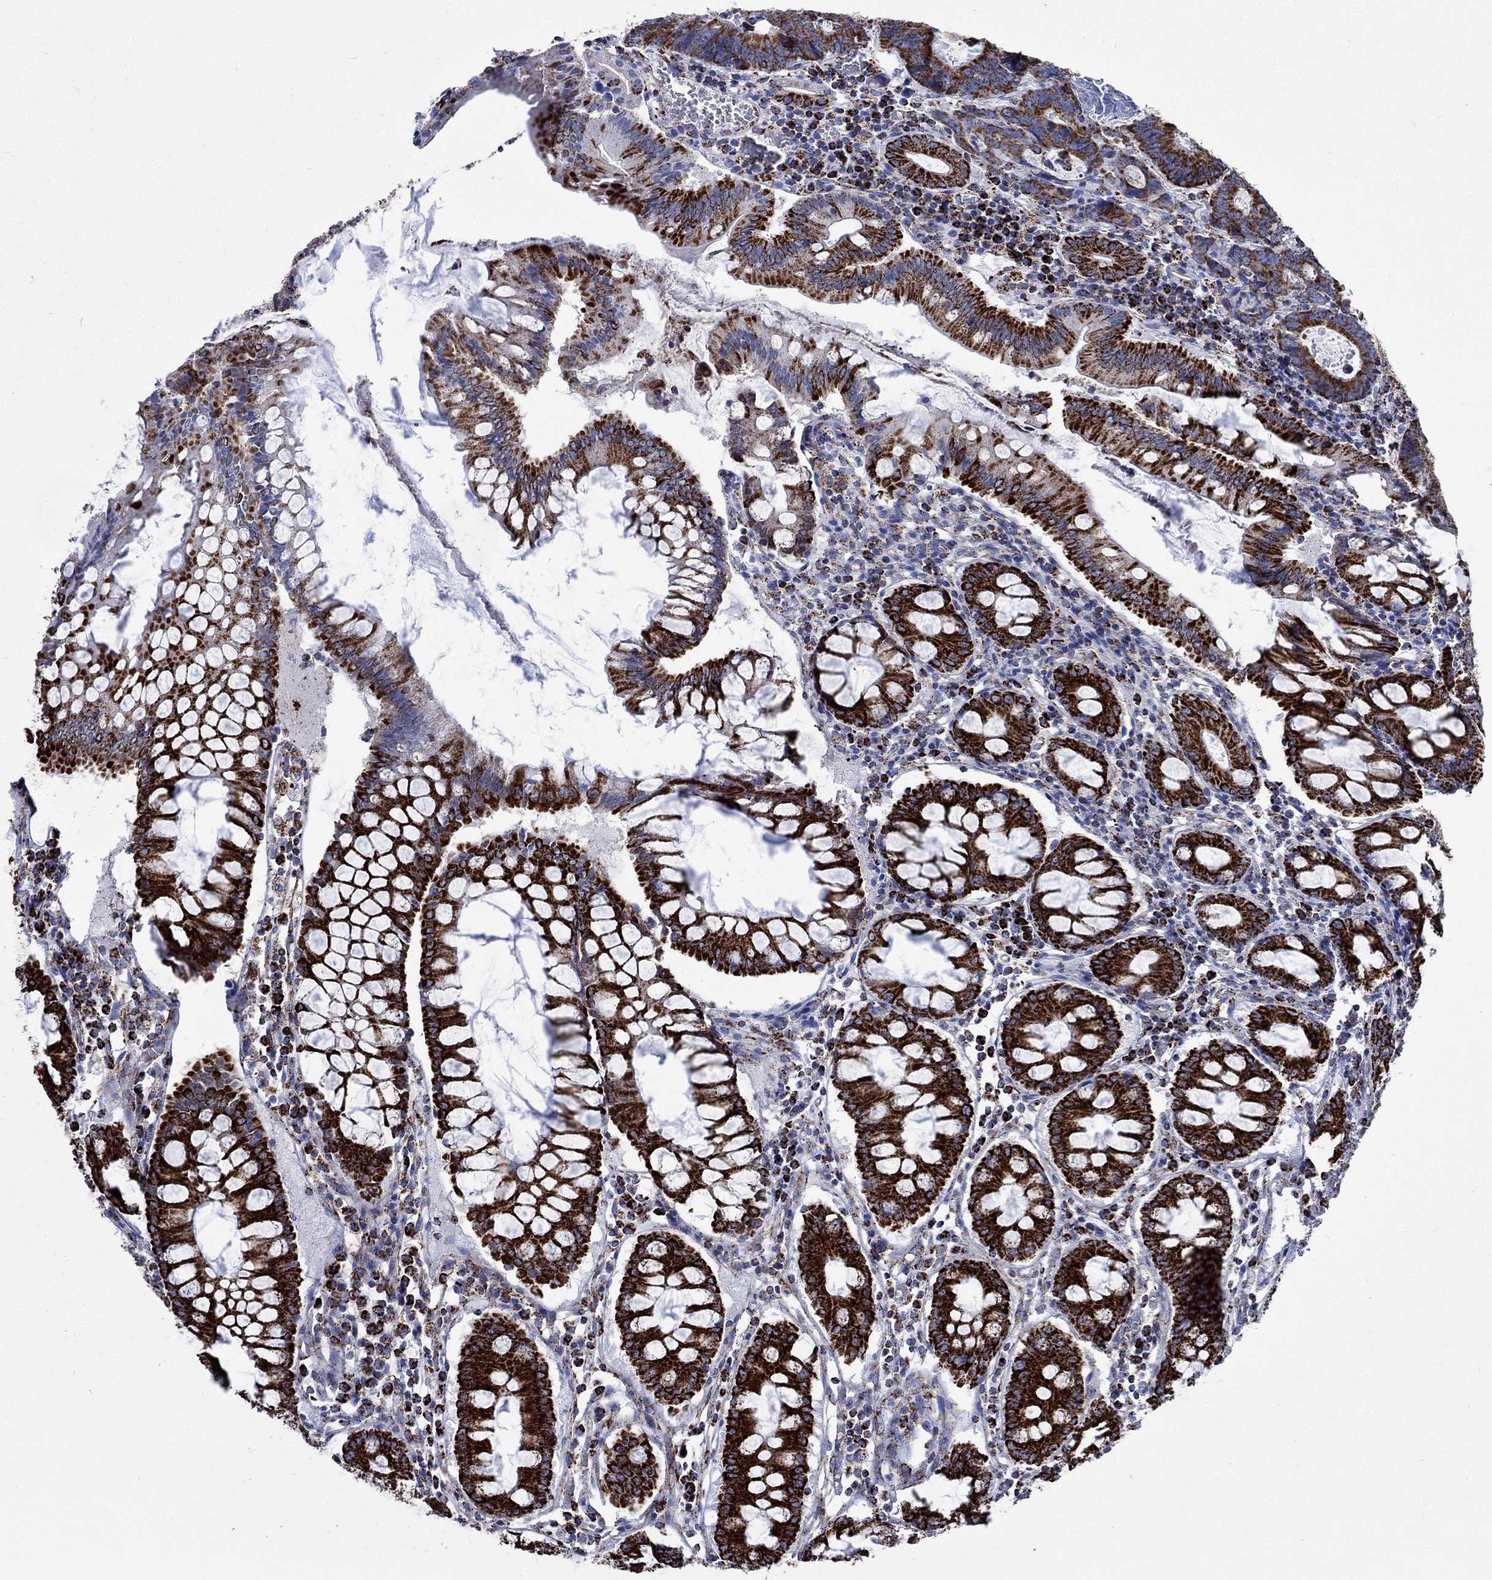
{"staining": {"intensity": "strong", "quantity": ">75%", "location": "cytoplasmic/membranous"}, "tissue": "colorectal cancer", "cell_type": "Tumor cells", "image_type": "cancer", "snomed": [{"axis": "morphology", "description": "Adenocarcinoma, NOS"}, {"axis": "topography", "description": "Colon"}], "caption": "IHC photomicrograph of neoplastic tissue: human colorectal cancer stained using immunohistochemistry (IHC) demonstrates high levels of strong protein expression localized specifically in the cytoplasmic/membranous of tumor cells, appearing as a cytoplasmic/membranous brown color.", "gene": "RCE1", "patient": {"sex": "female", "age": 82}}